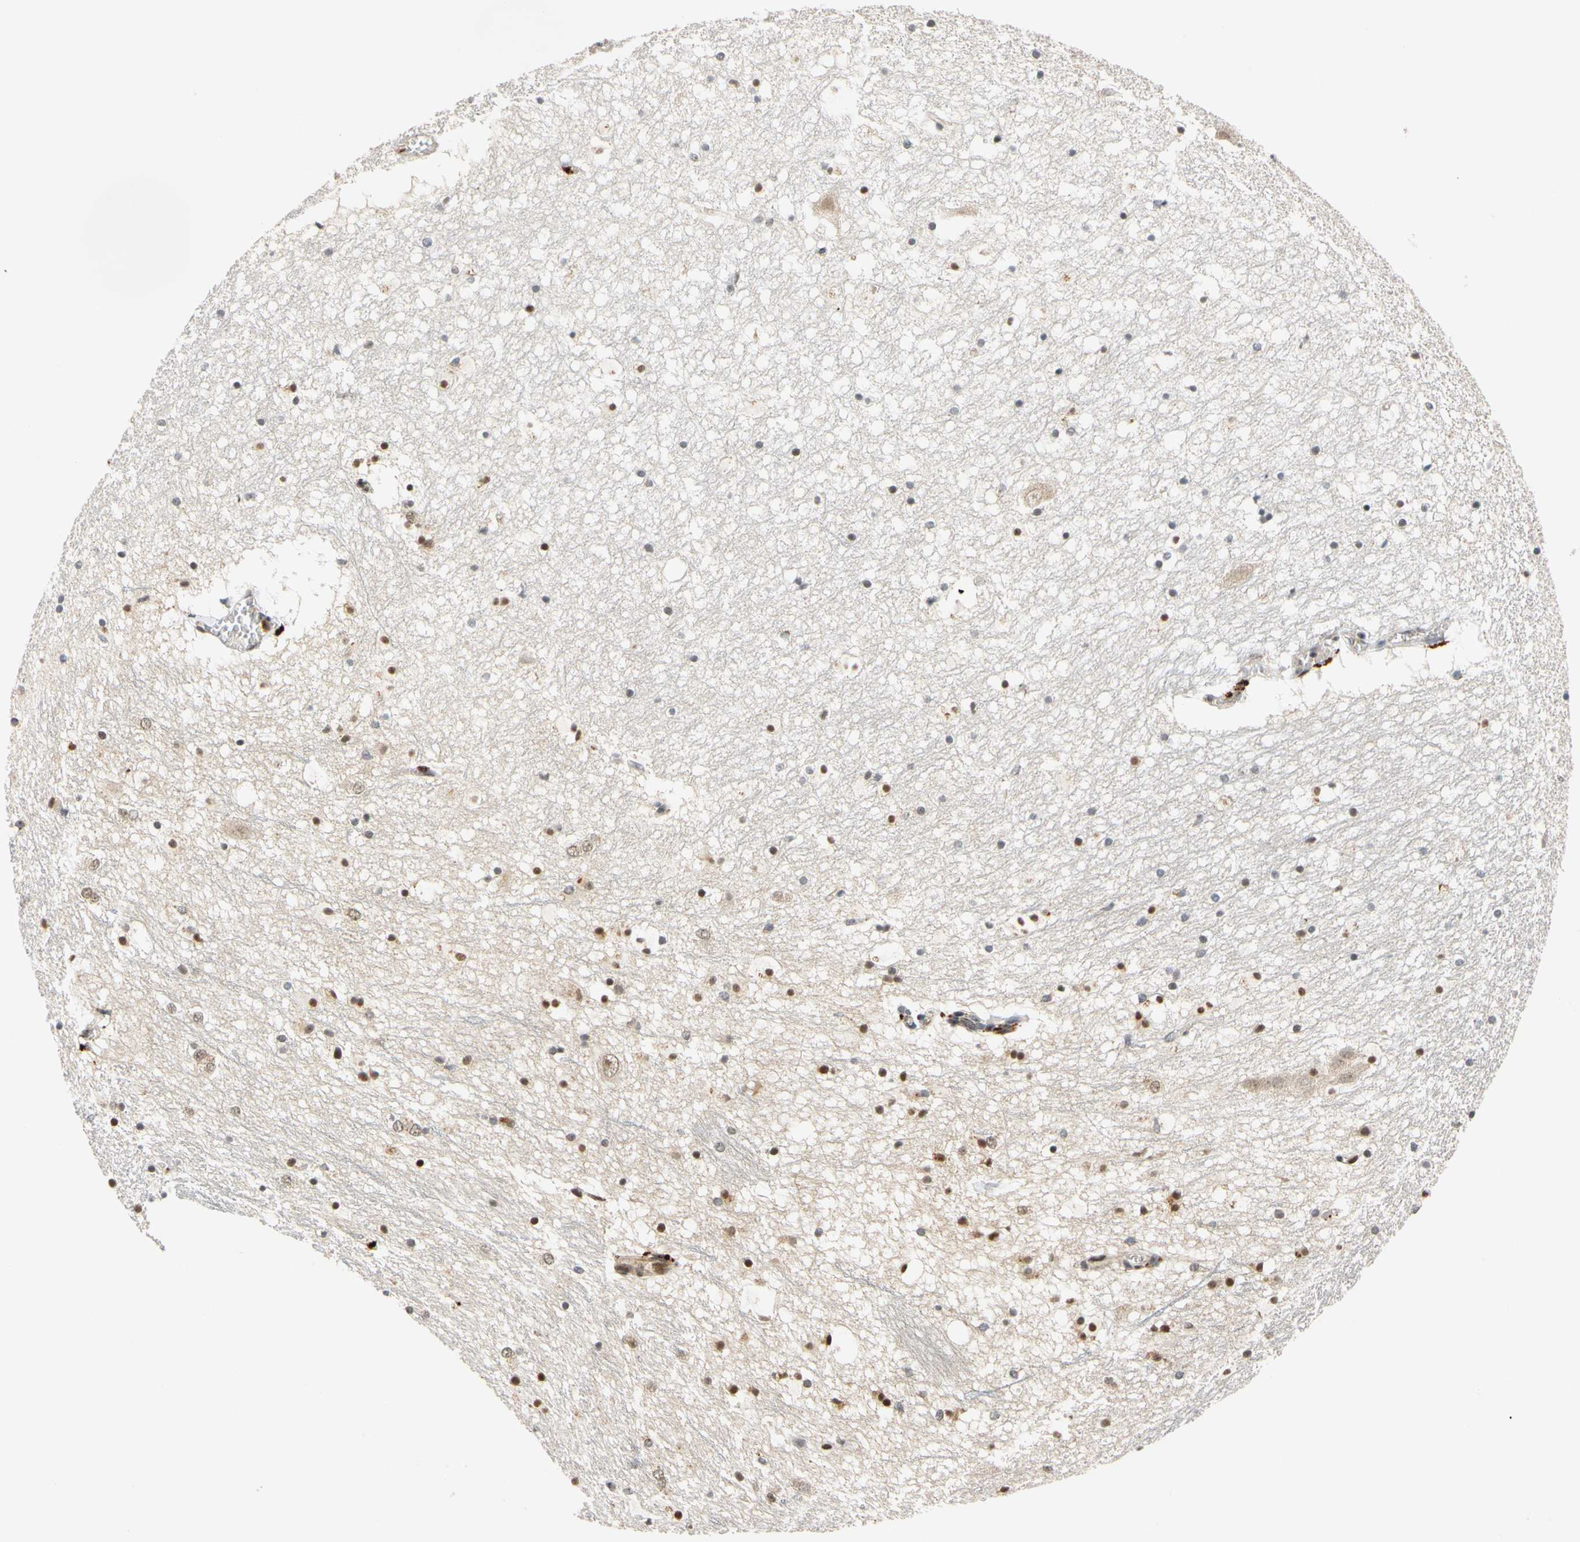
{"staining": {"intensity": "moderate", "quantity": "25%-75%", "location": "nuclear"}, "tissue": "hippocampus", "cell_type": "Glial cells", "image_type": "normal", "snomed": [{"axis": "morphology", "description": "Normal tissue, NOS"}, {"axis": "topography", "description": "Hippocampus"}], "caption": "Glial cells reveal moderate nuclear positivity in about 25%-75% of cells in normal hippocampus. (IHC, brightfield microscopy, high magnification).", "gene": "CDK7", "patient": {"sex": "male", "age": 45}}